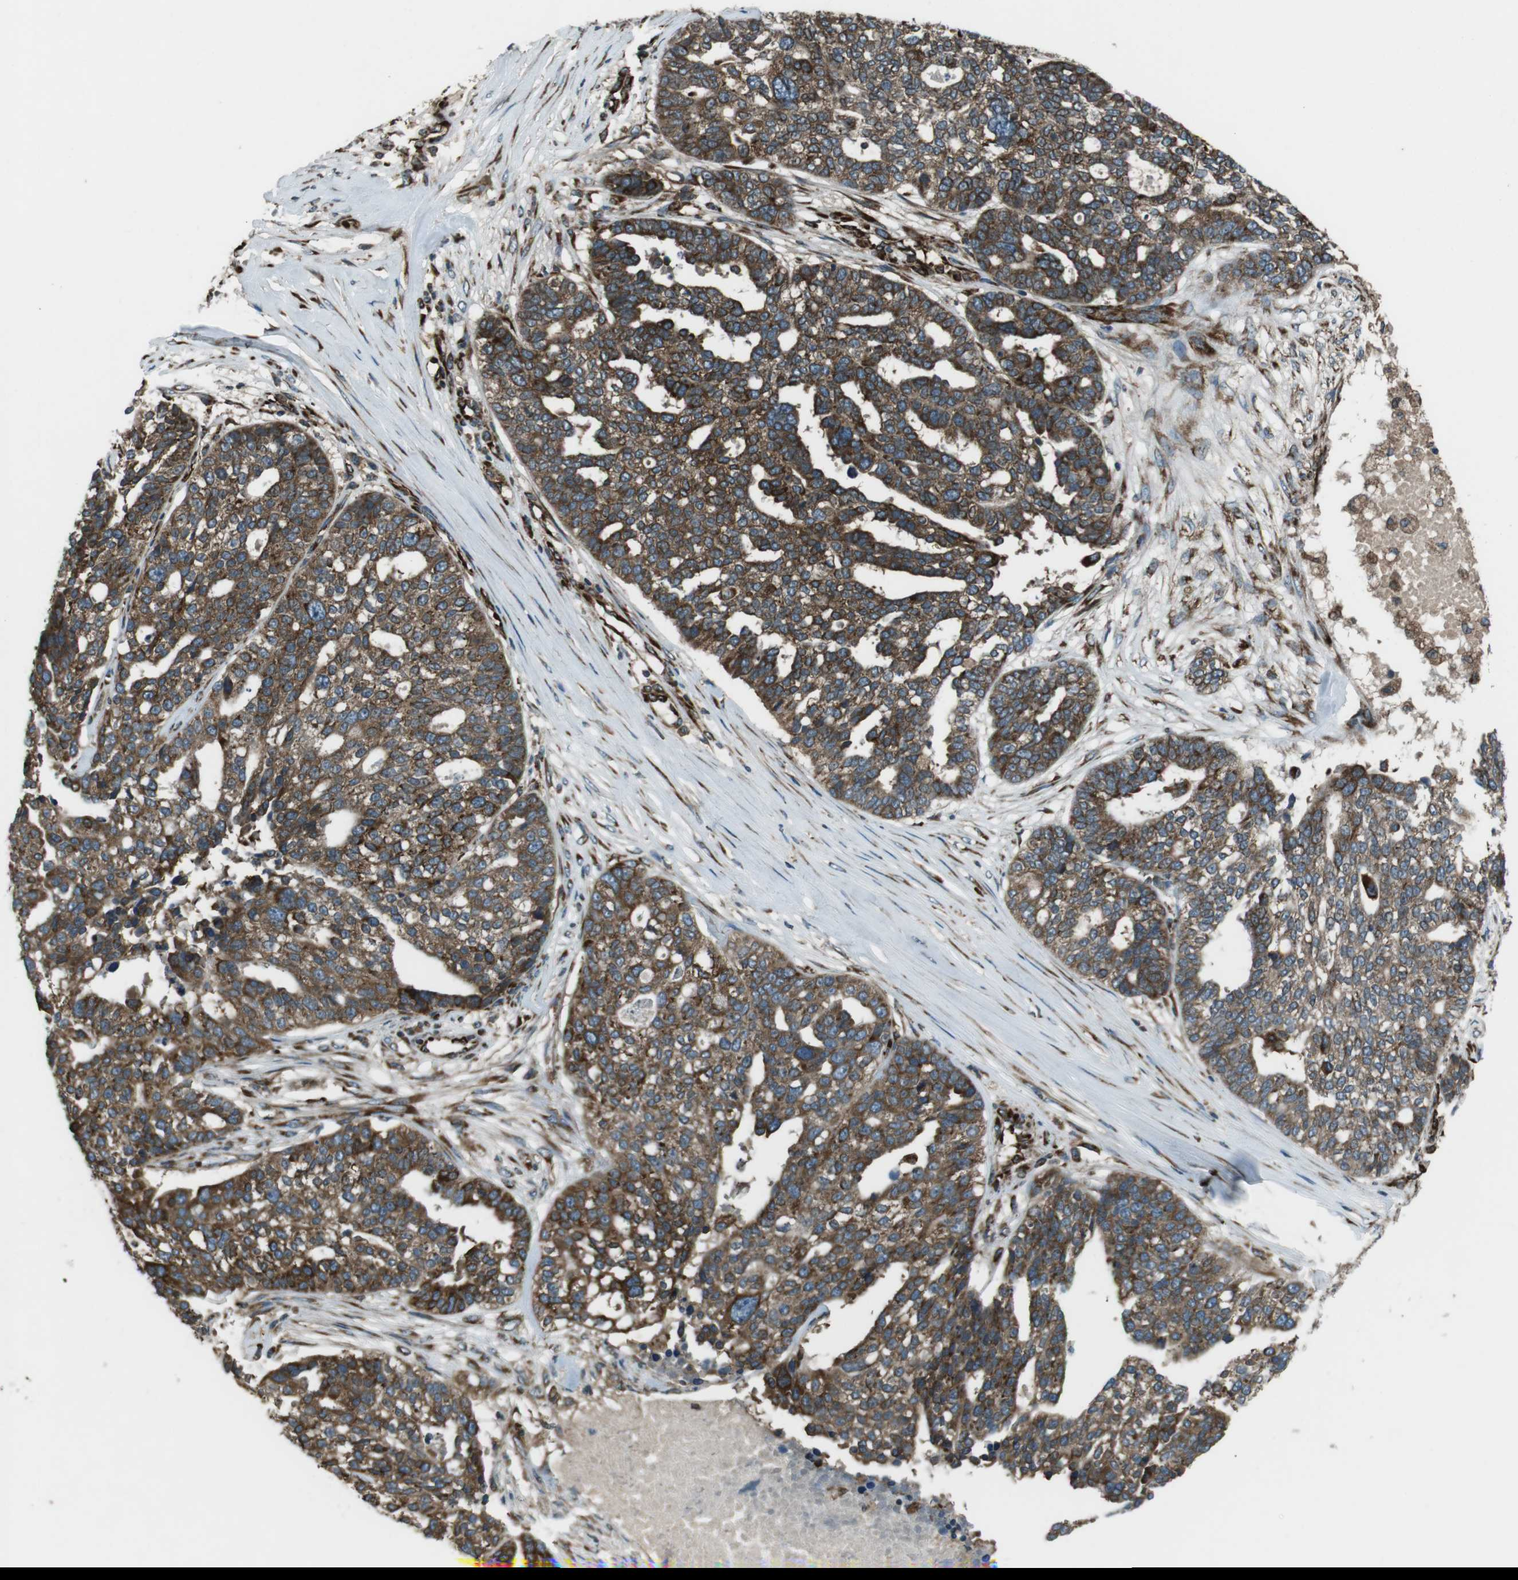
{"staining": {"intensity": "strong", "quantity": ">75%", "location": "cytoplasmic/membranous"}, "tissue": "ovarian cancer", "cell_type": "Tumor cells", "image_type": "cancer", "snomed": [{"axis": "morphology", "description": "Cystadenocarcinoma, serous, NOS"}, {"axis": "topography", "description": "Ovary"}], "caption": "There is high levels of strong cytoplasmic/membranous expression in tumor cells of ovarian serous cystadenocarcinoma, as demonstrated by immunohistochemical staining (brown color).", "gene": "KTN1", "patient": {"sex": "female", "age": 59}}